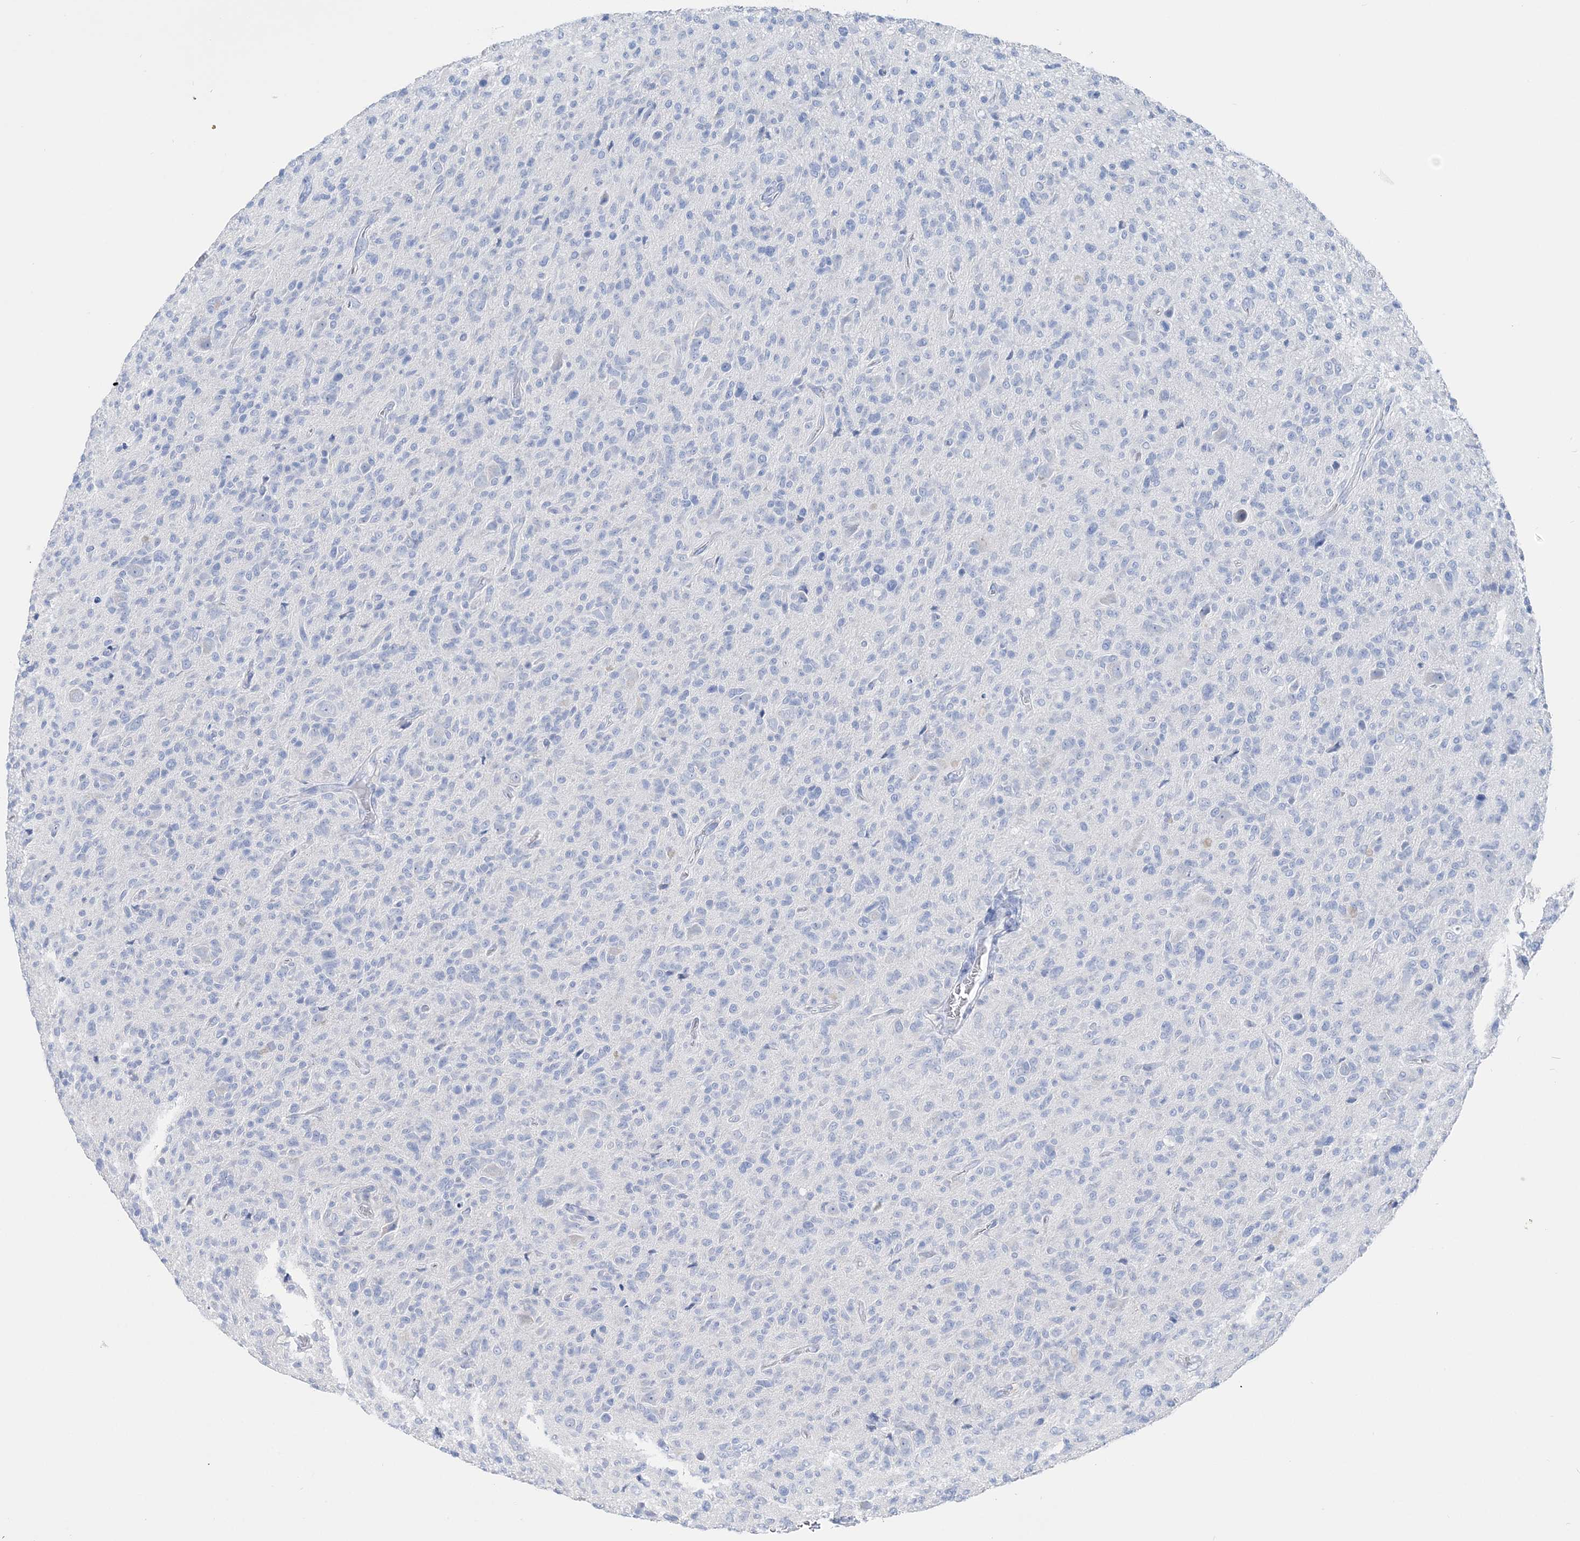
{"staining": {"intensity": "negative", "quantity": "none", "location": "none"}, "tissue": "glioma", "cell_type": "Tumor cells", "image_type": "cancer", "snomed": [{"axis": "morphology", "description": "Glioma, malignant, High grade"}, {"axis": "topography", "description": "Brain"}], "caption": "Tumor cells show no significant protein positivity in glioma.", "gene": "TSPYL6", "patient": {"sex": "female", "age": 57}}